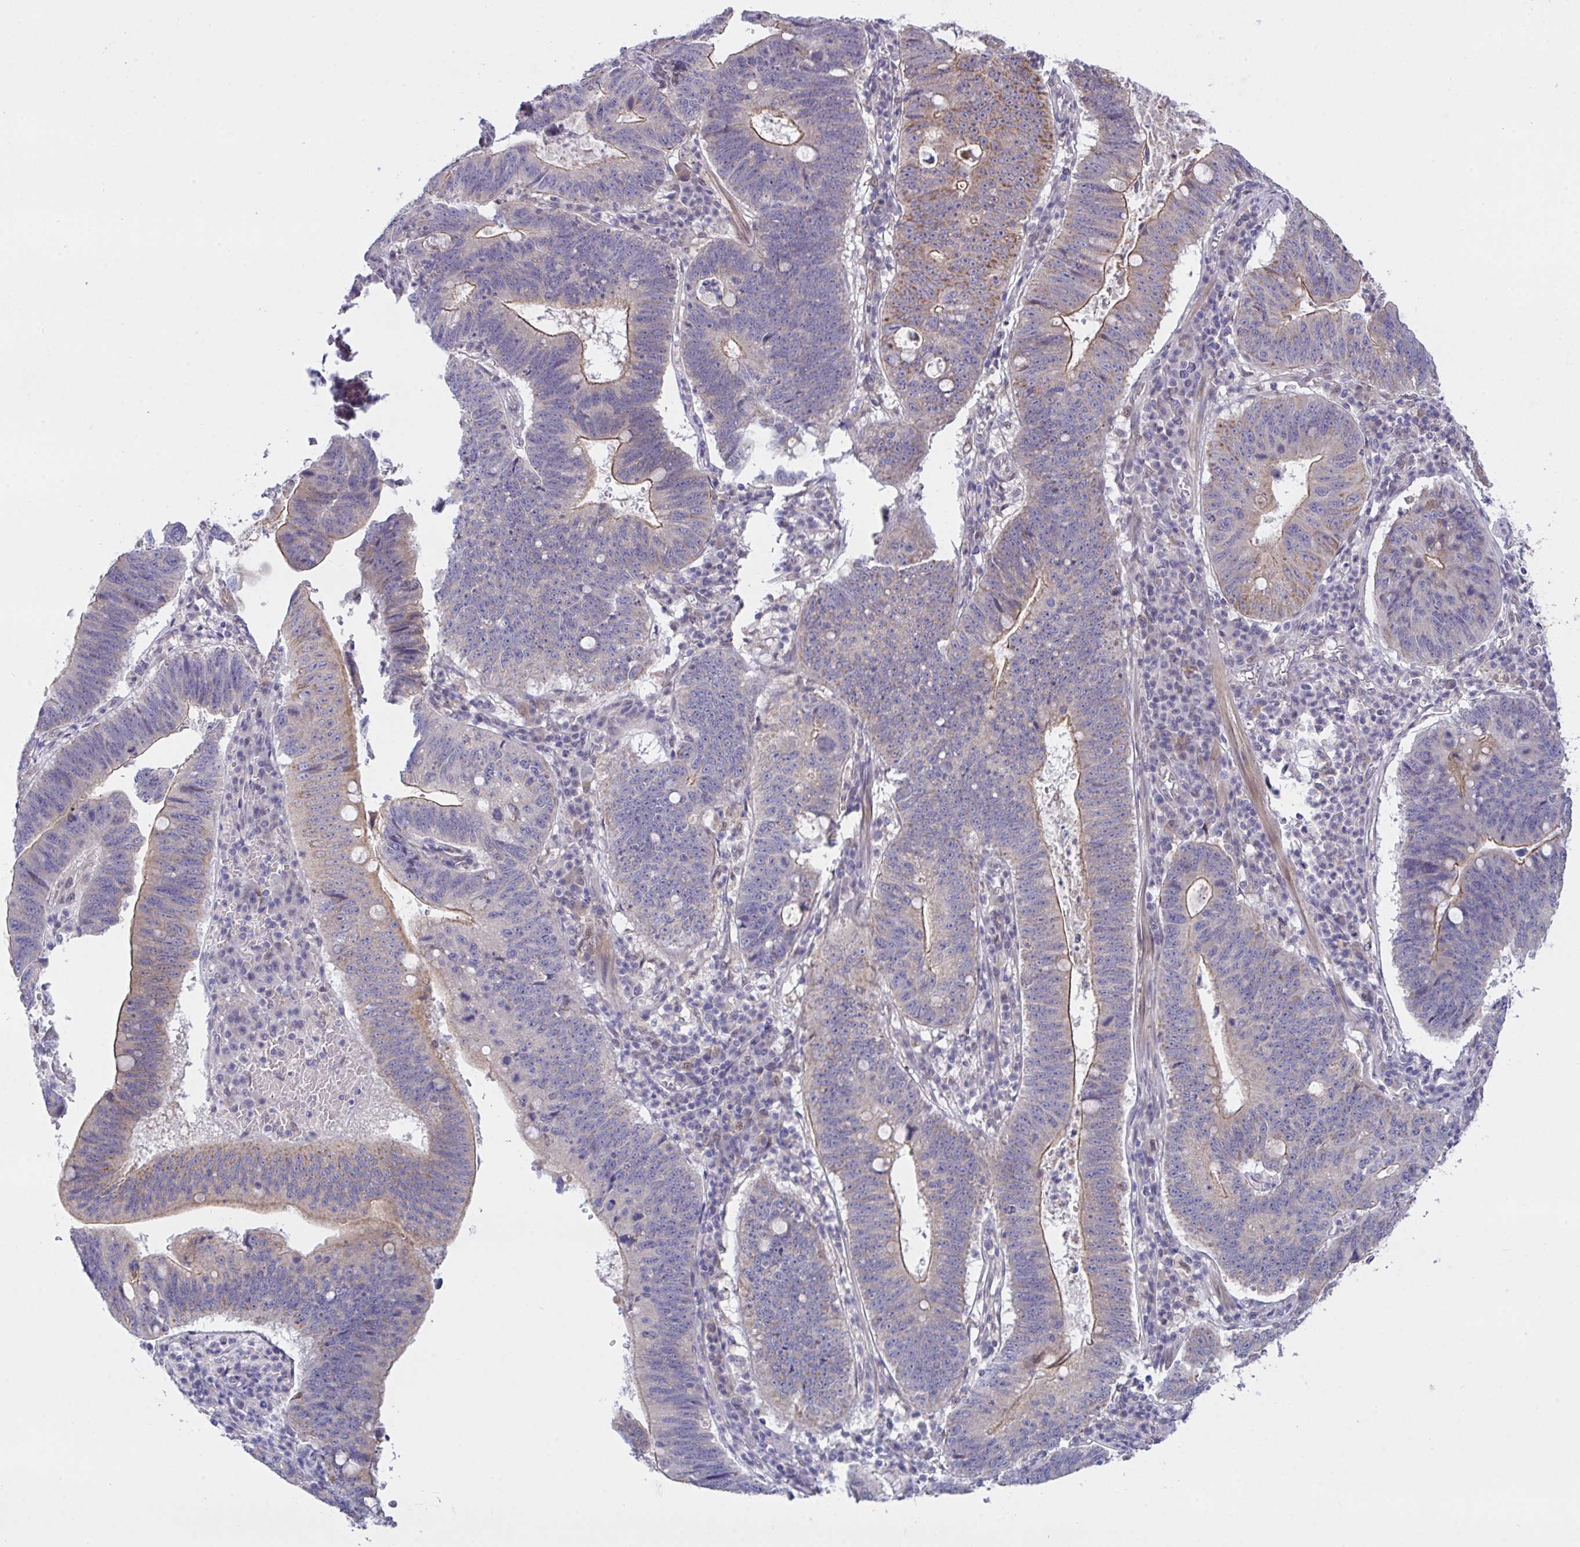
{"staining": {"intensity": "moderate", "quantity": "25%-75%", "location": "cytoplasmic/membranous"}, "tissue": "stomach cancer", "cell_type": "Tumor cells", "image_type": "cancer", "snomed": [{"axis": "morphology", "description": "Adenocarcinoma, NOS"}, {"axis": "topography", "description": "Stomach"}], "caption": "Approximately 25%-75% of tumor cells in adenocarcinoma (stomach) demonstrate moderate cytoplasmic/membranous protein expression as visualized by brown immunohistochemical staining.", "gene": "L3HYPDH", "patient": {"sex": "male", "age": 59}}